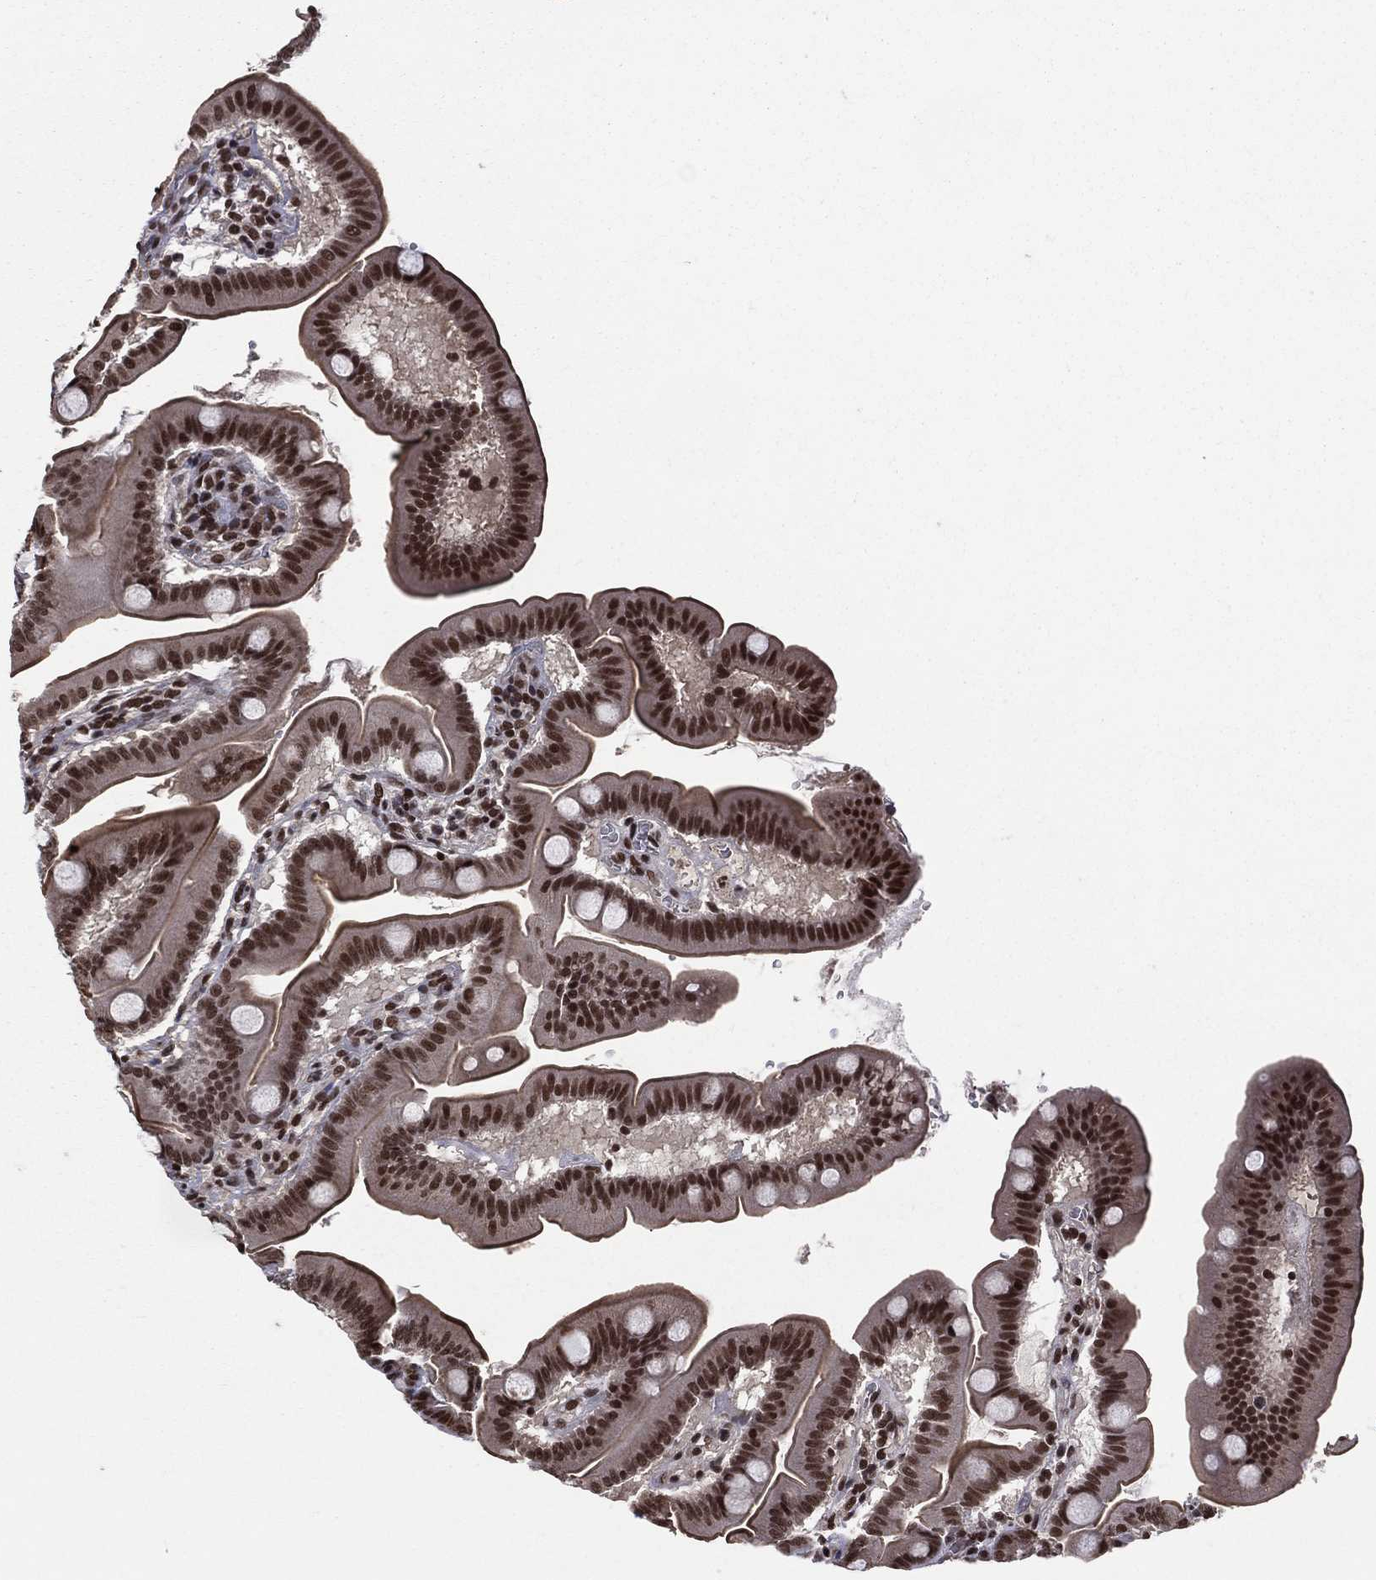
{"staining": {"intensity": "strong", "quantity": ">75%", "location": "nuclear"}, "tissue": "duodenum", "cell_type": "Glandular cells", "image_type": "normal", "snomed": [{"axis": "morphology", "description": "Normal tissue, NOS"}, {"axis": "topography", "description": "Duodenum"}], "caption": "A brown stain labels strong nuclear positivity of a protein in glandular cells of benign duodenum. (DAB IHC with brightfield microscopy, high magnification).", "gene": "SMC3", "patient": {"sex": "male", "age": 59}}